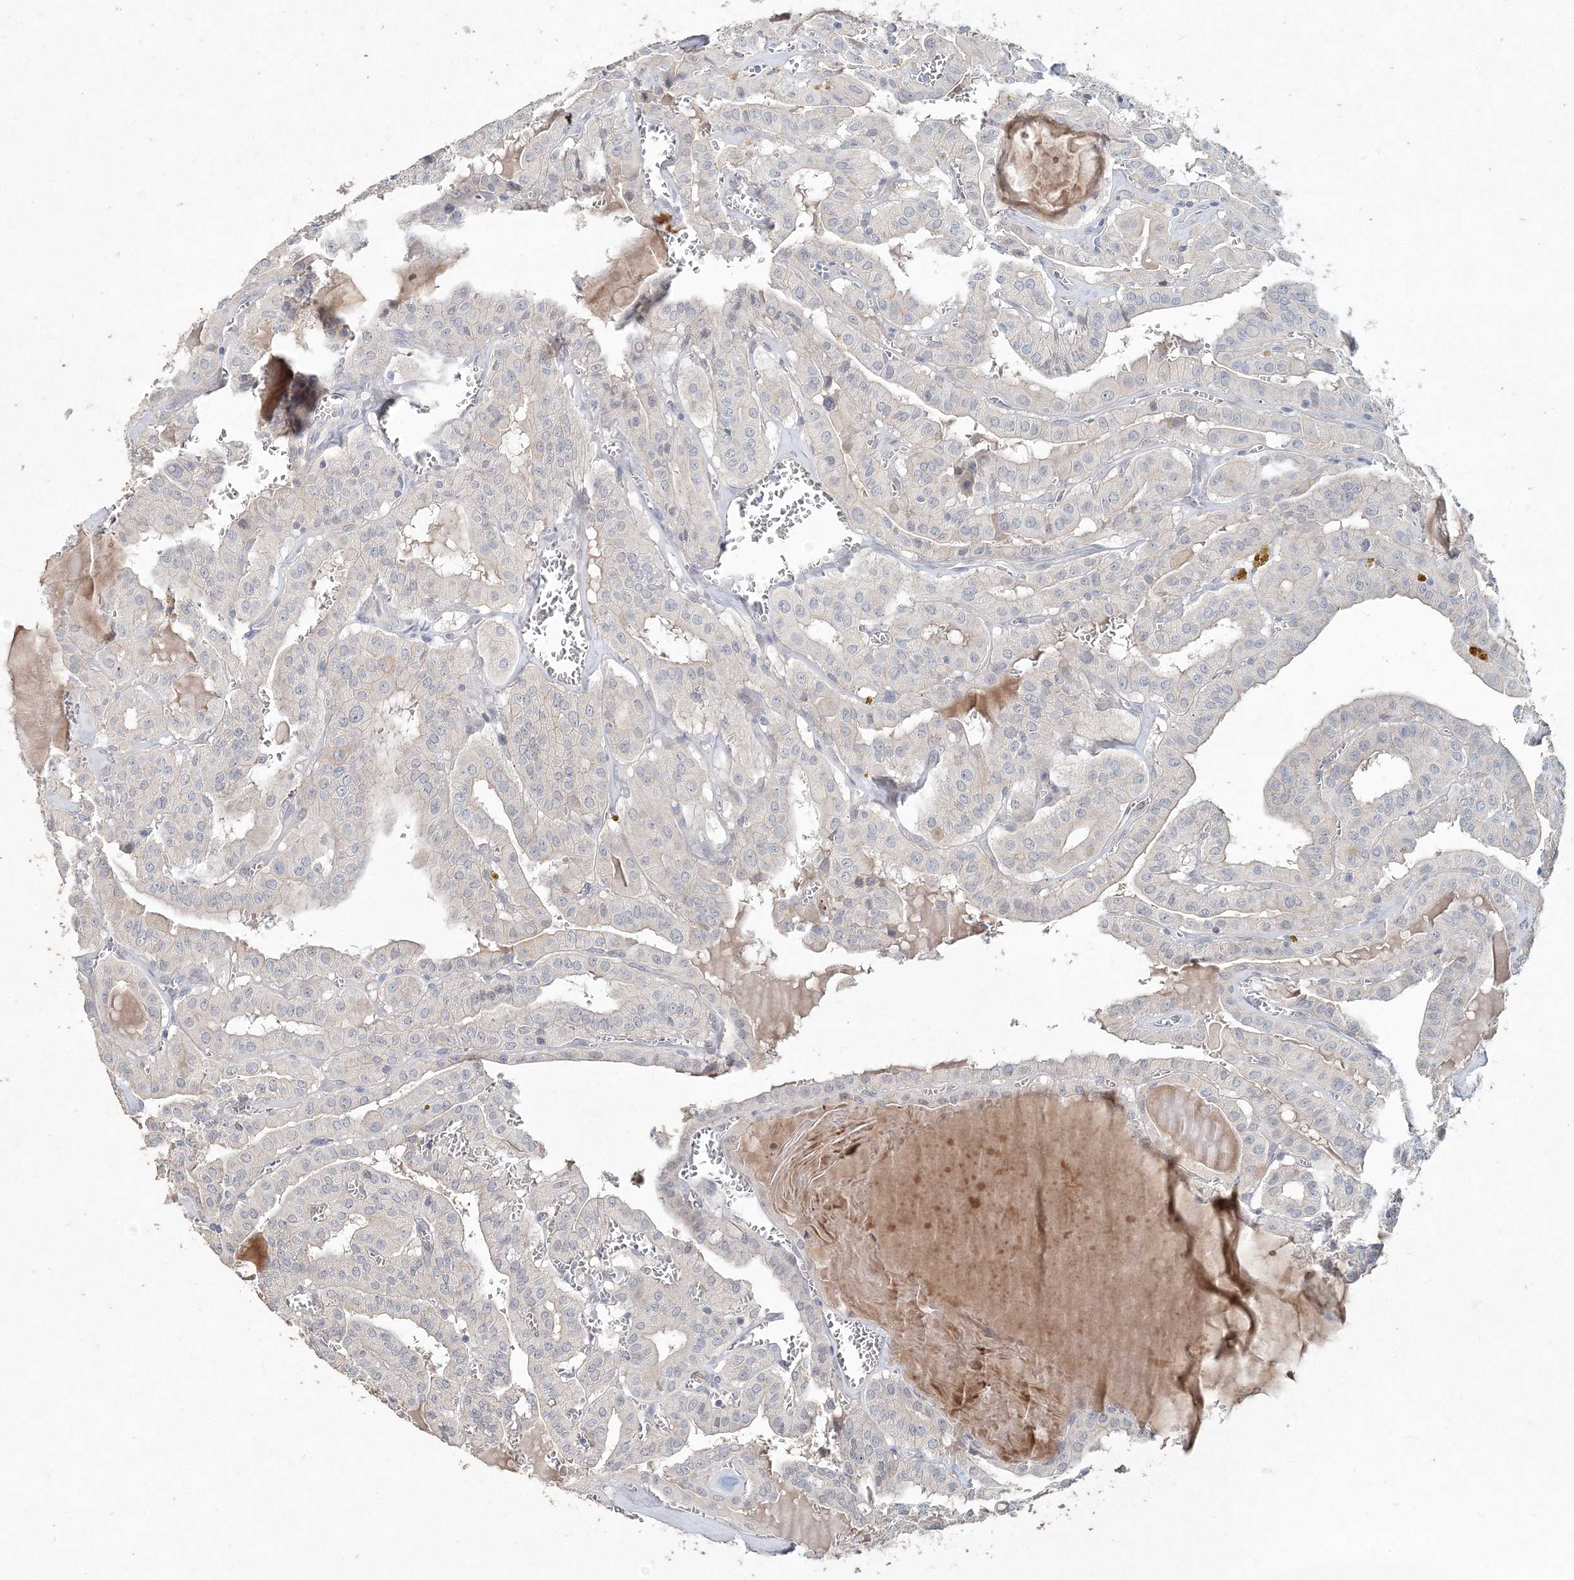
{"staining": {"intensity": "negative", "quantity": "none", "location": "none"}, "tissue": "thyroid cancer", "cell_type": "Tumor cells", "image_type": "cancer", "snomed": [{"axis": "morphology", "description": "Papillary adenocarcinoma, NOS"}, {"axis": "topography", "description": "Thyroid gland"}], "caption": "An image of thyroid cancer (papillary adenocarcinoma) stained for a protein exhibits no brown staining in tumor cells.", "gene": "DNAH5", "patient": {"sex": "male", "age": 52}}